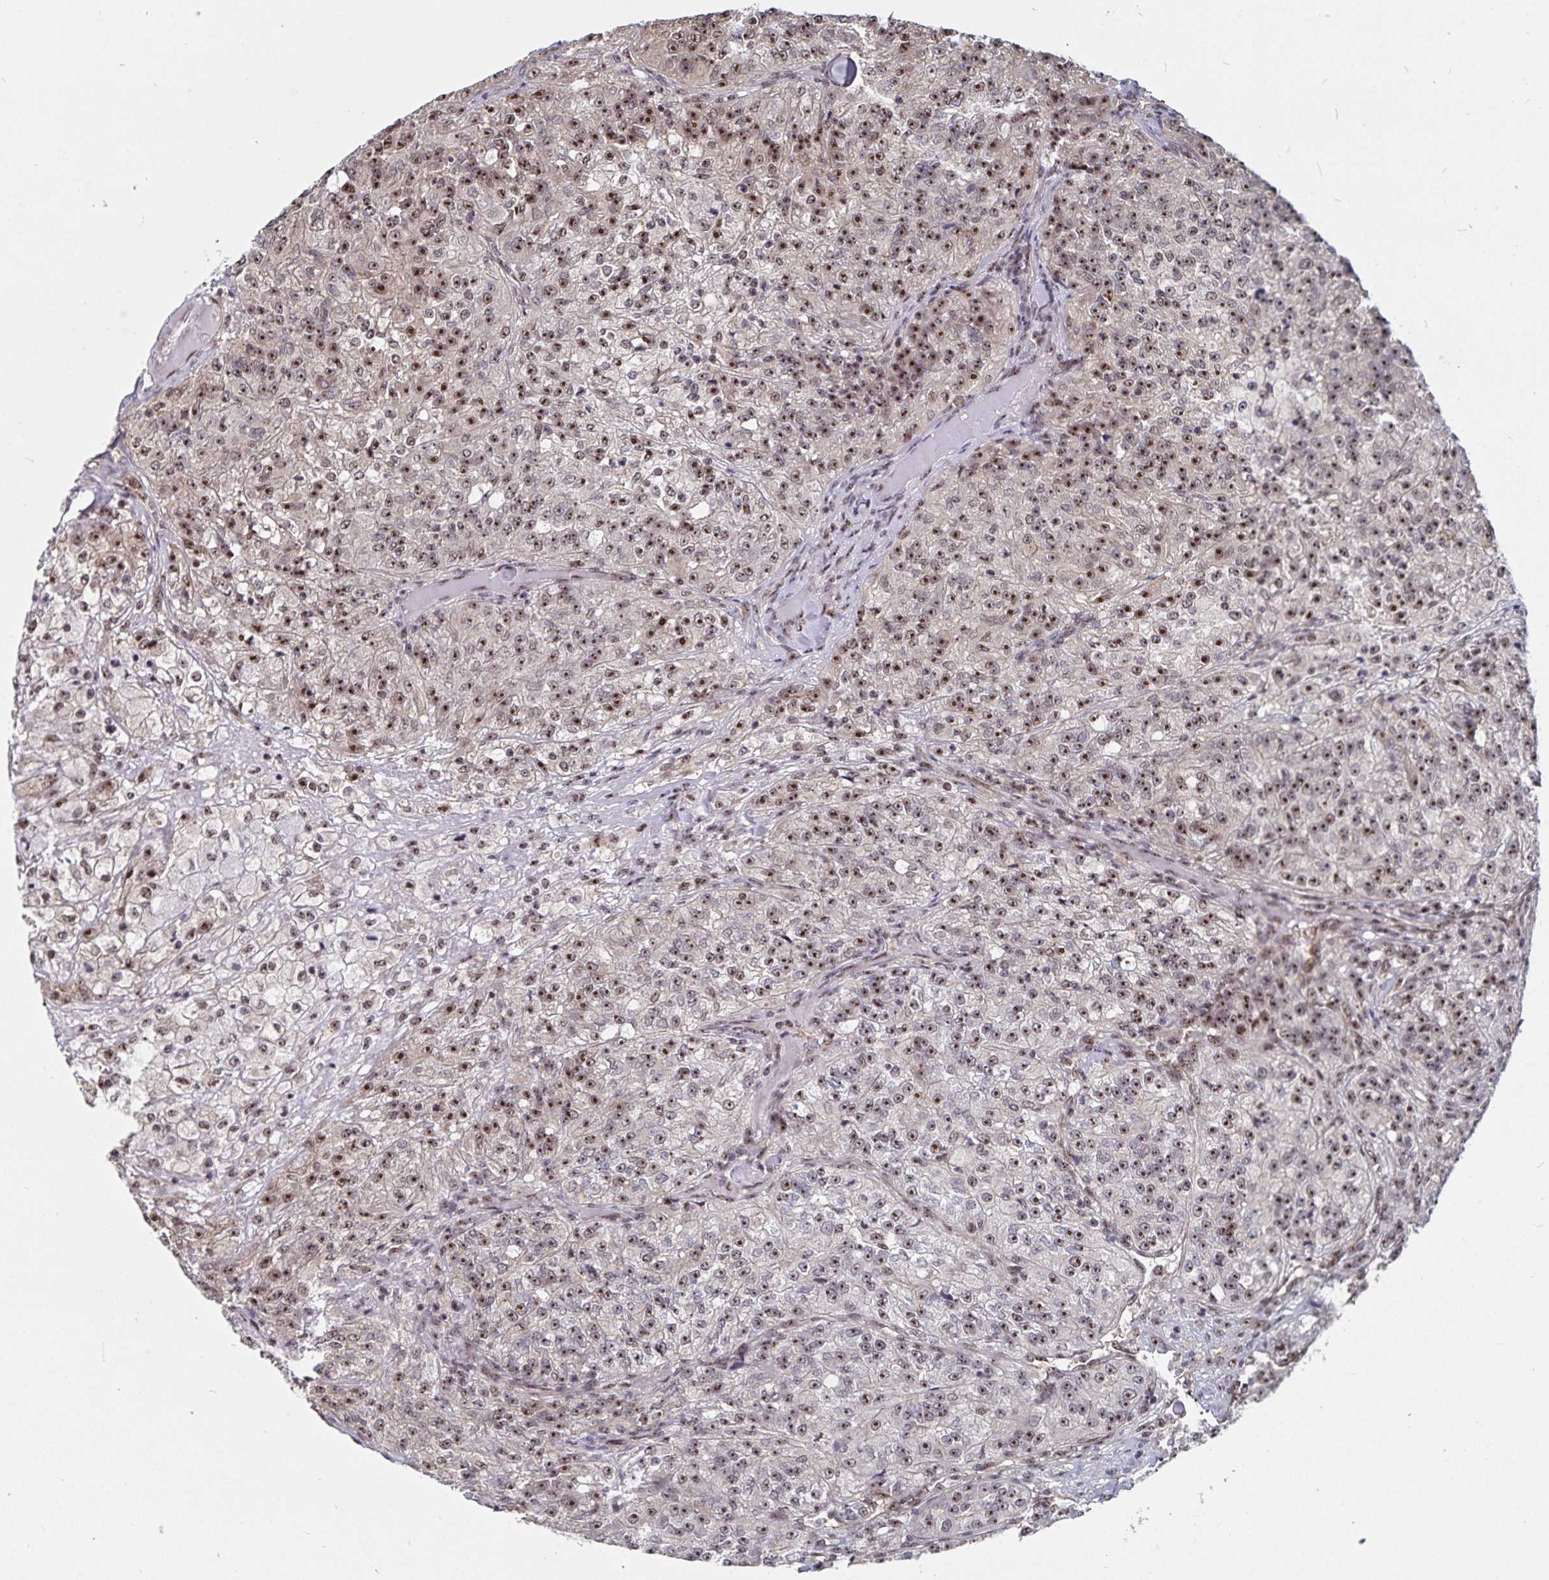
{"staining": {"intensity": "moderate", "quantity": ">75%", "location": "nuclear"}, "tissue": "renal cancer", "cell_type": "Tumor cells", "image_type": "cancer", "snomed": [{"axis": "morphology", "description": "Adenocarcinoma, NOS"}, {"axis": "topography", "description": "Kidney"}], "caption": "There is medium levels of moderate nuclear staining in tumor cells of adenocarcinoma (renal), as demonstrated by immunohistochemical staining (brown color).", "gene": "LAS1L", "patient": {"sex": "female", "age": 63}}